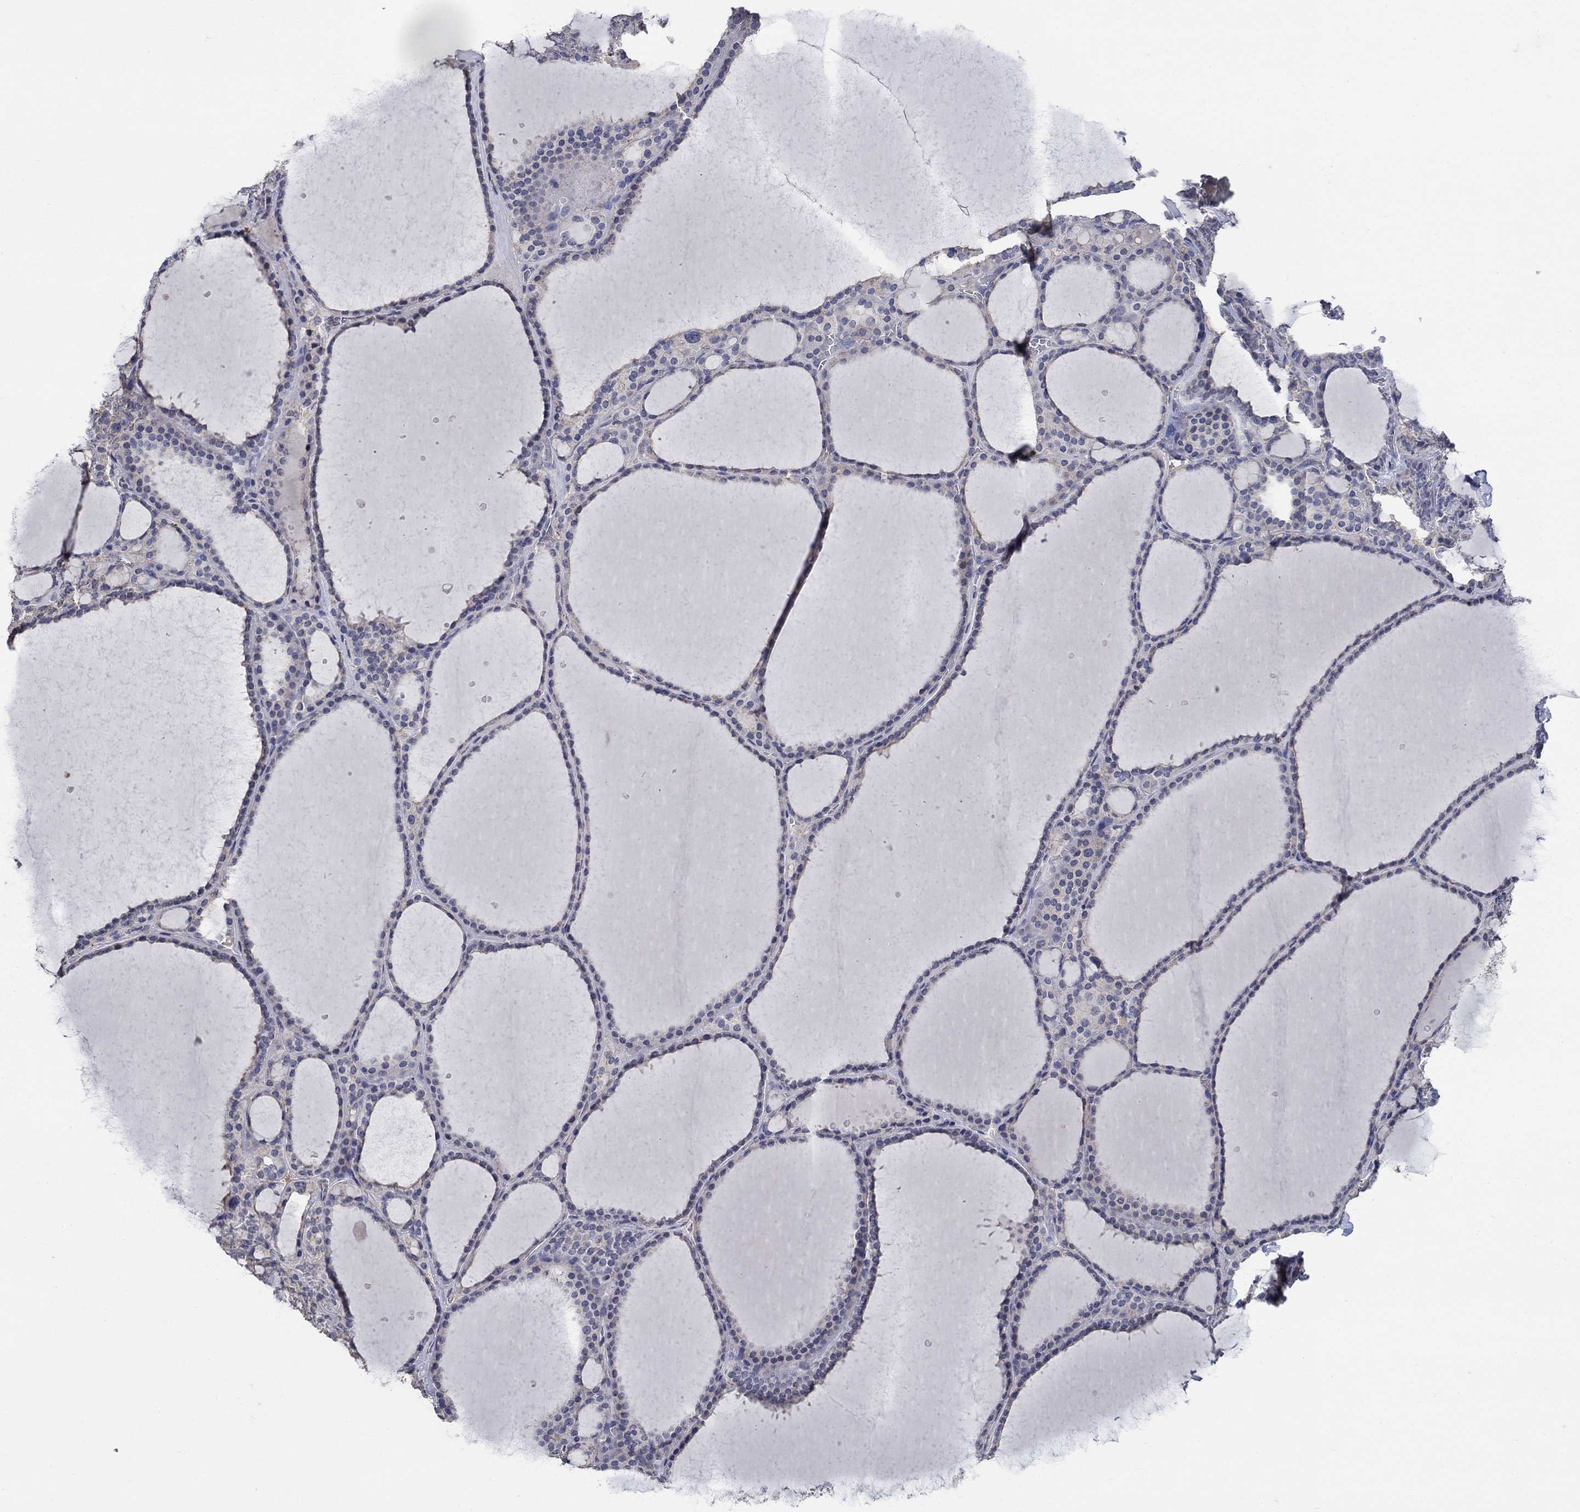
{"staining": {"intensity": "negative", "quantity": "none", "location": "none"}, "tissue": "thyroid gland", "cell_type": "Glandular cells", "image_type": "normal", "snomed": [{"axis": "morphology", "description": "Normal tissue, NOS"}, {"axis": "topography", "description": "Thyroid gland"}], "caption": "IHC micrograph of benign human thyroid gland stained for a protein (brown), which shows no expression in glandular cells. (DAB (3,3'-diaminobenzidine) immunohistochemistry with hematoxylin counter stain).", "gene": "FLNC", "patient": {"sex": "male", "age": 63}}